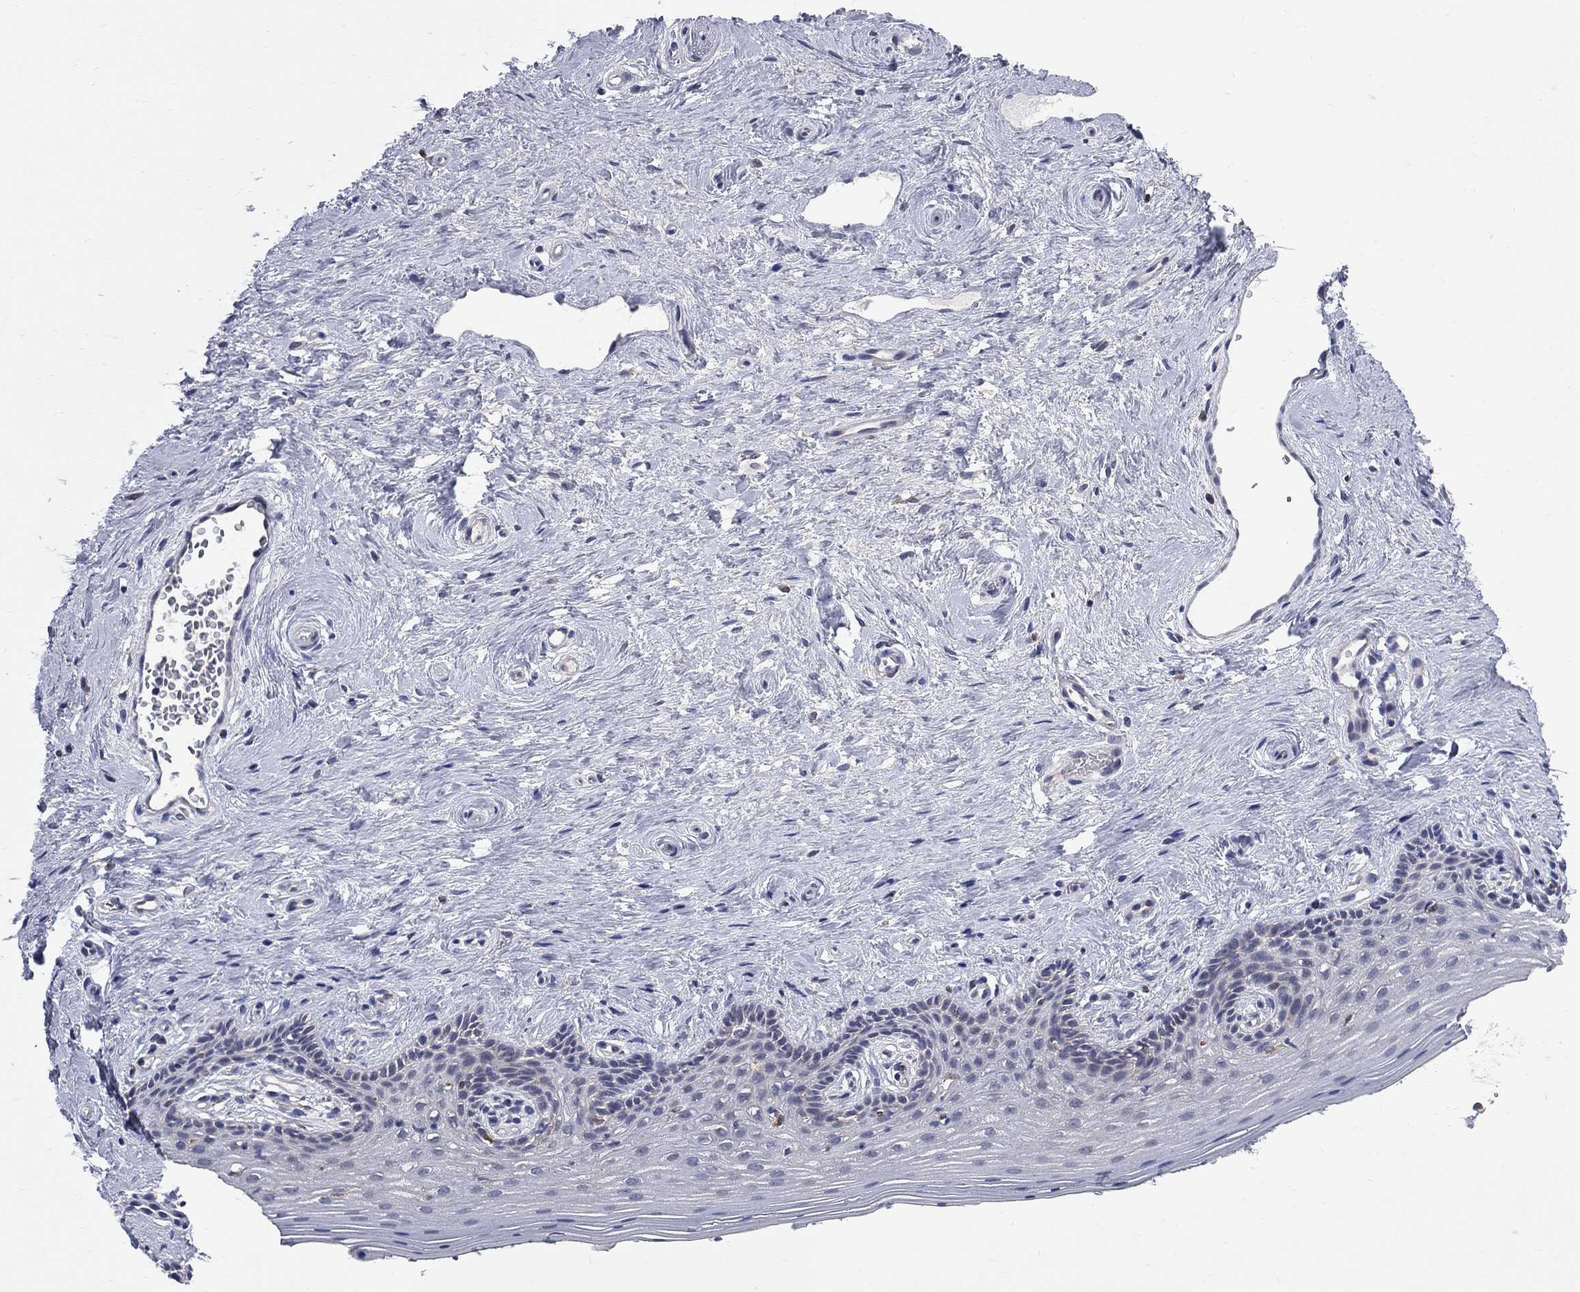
{"staining": {"intensity": "negative", "quantity": "none", "location": "none"}, "tissue": "vagina", "cell_type": "Squamous epithelial cells", "image_type": "normal", "snomed": [{"axis": "morphology", "description": "Normal tissue, NOS"}, {"axis": "topography", "description": "Vagina"}], "caption": "This photomicrograph is of unremarkable vagina stained with immunohistochemistry to label a protein in brown with the nuclei are counter-stained blue. There is no positivity in squamous epithelial cells.", "gene": "CNOT11", "patient": {"sex": "female", "age": 45}}